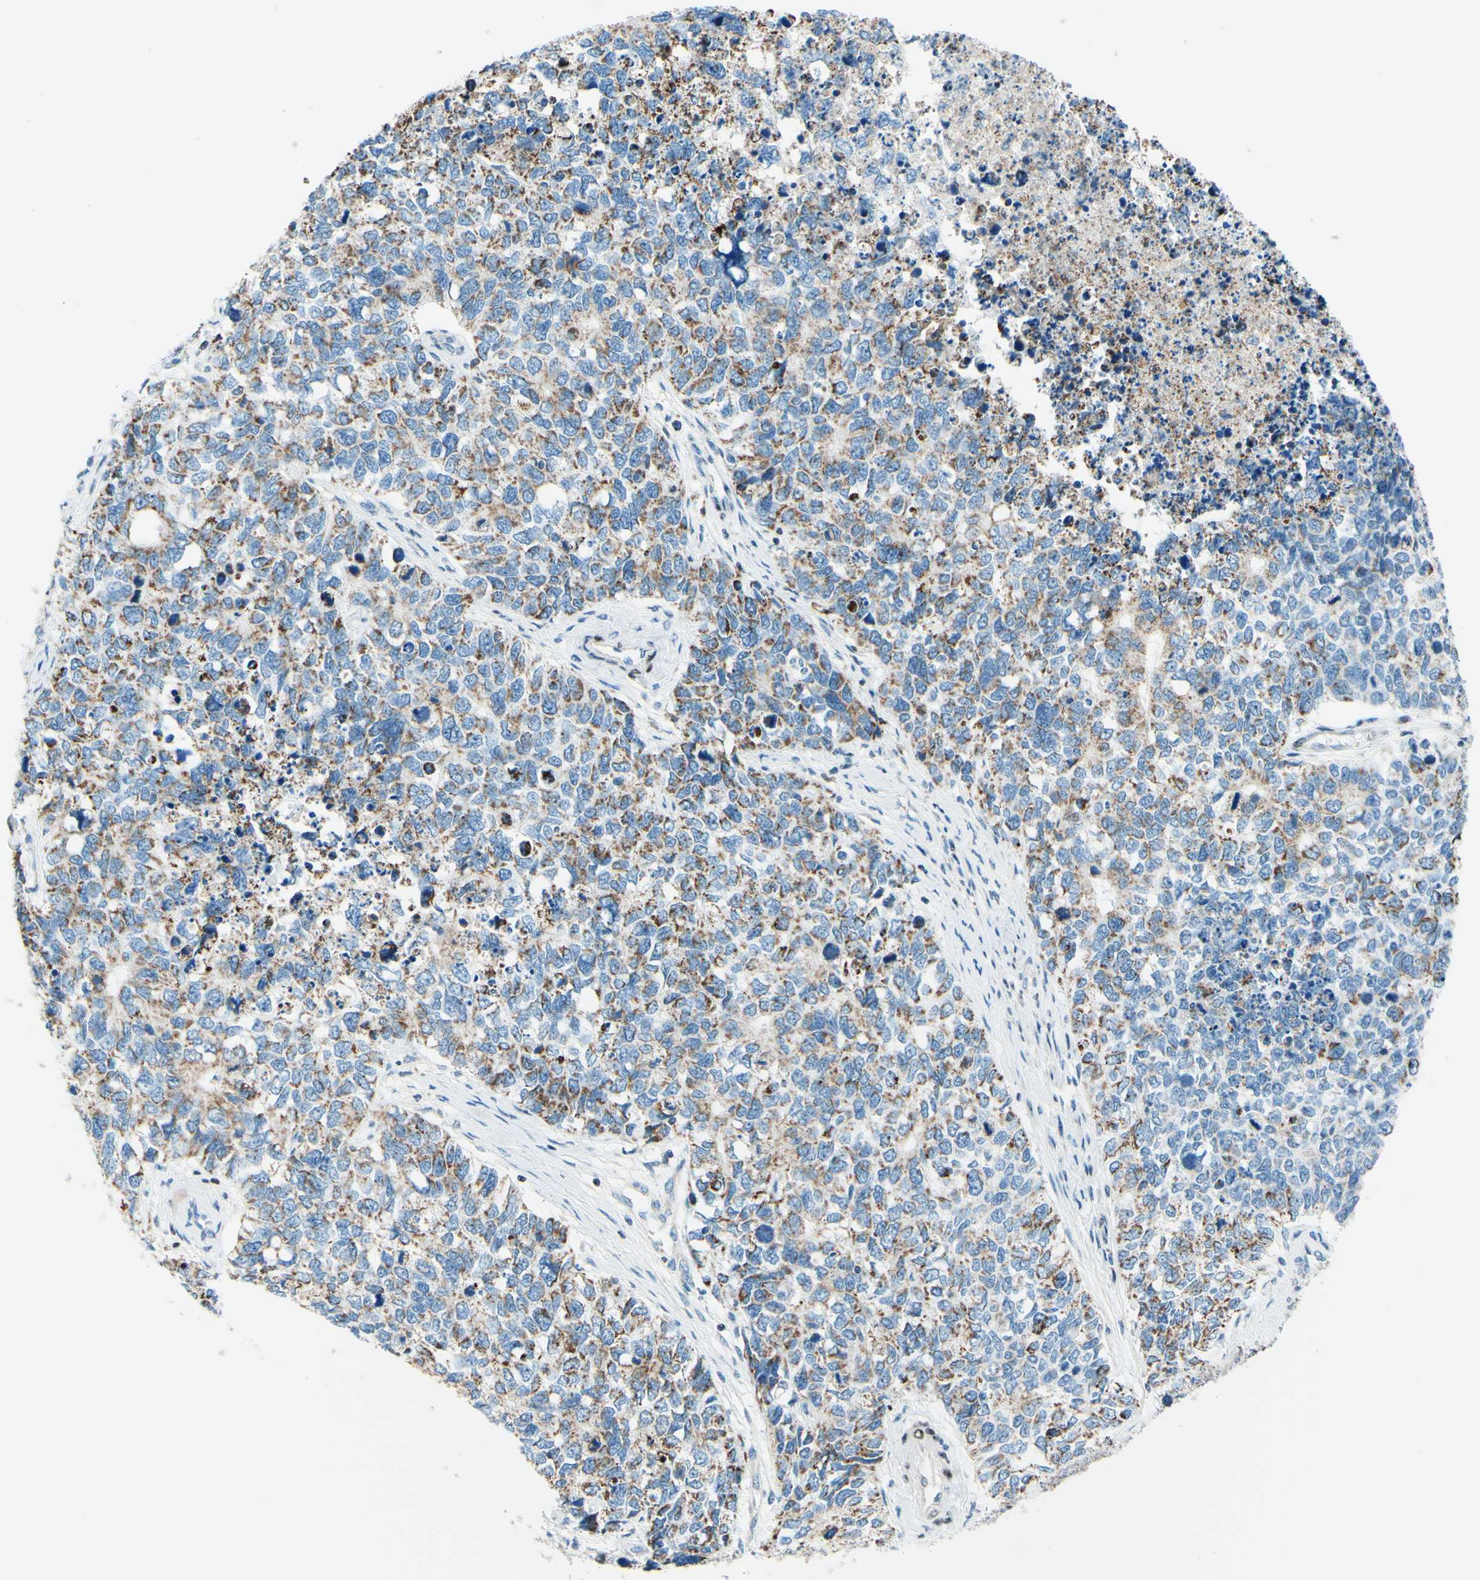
{"staining": {"intensity": "moderate", "quantity": ">75%", "location": "cytoplasmic/membranous"}, "tissue": "cervical cancer", "cell_type": "Tumor cells", "image_type": "cancer", "snomed": [{"axis": "morphology", "description": "Squamous cell carcinoma, NOS"}, {"axis": "topography", "description": "Cervix"}], "caption": "Protein analysis of cervical cancer (squamous cell carcinoma) tissue reveals moderate cytoplasmic/membranous positivity in about >75% of tumor cells.", "gene": "CBX7", "patient": {"sex": "female", "age": 63}}